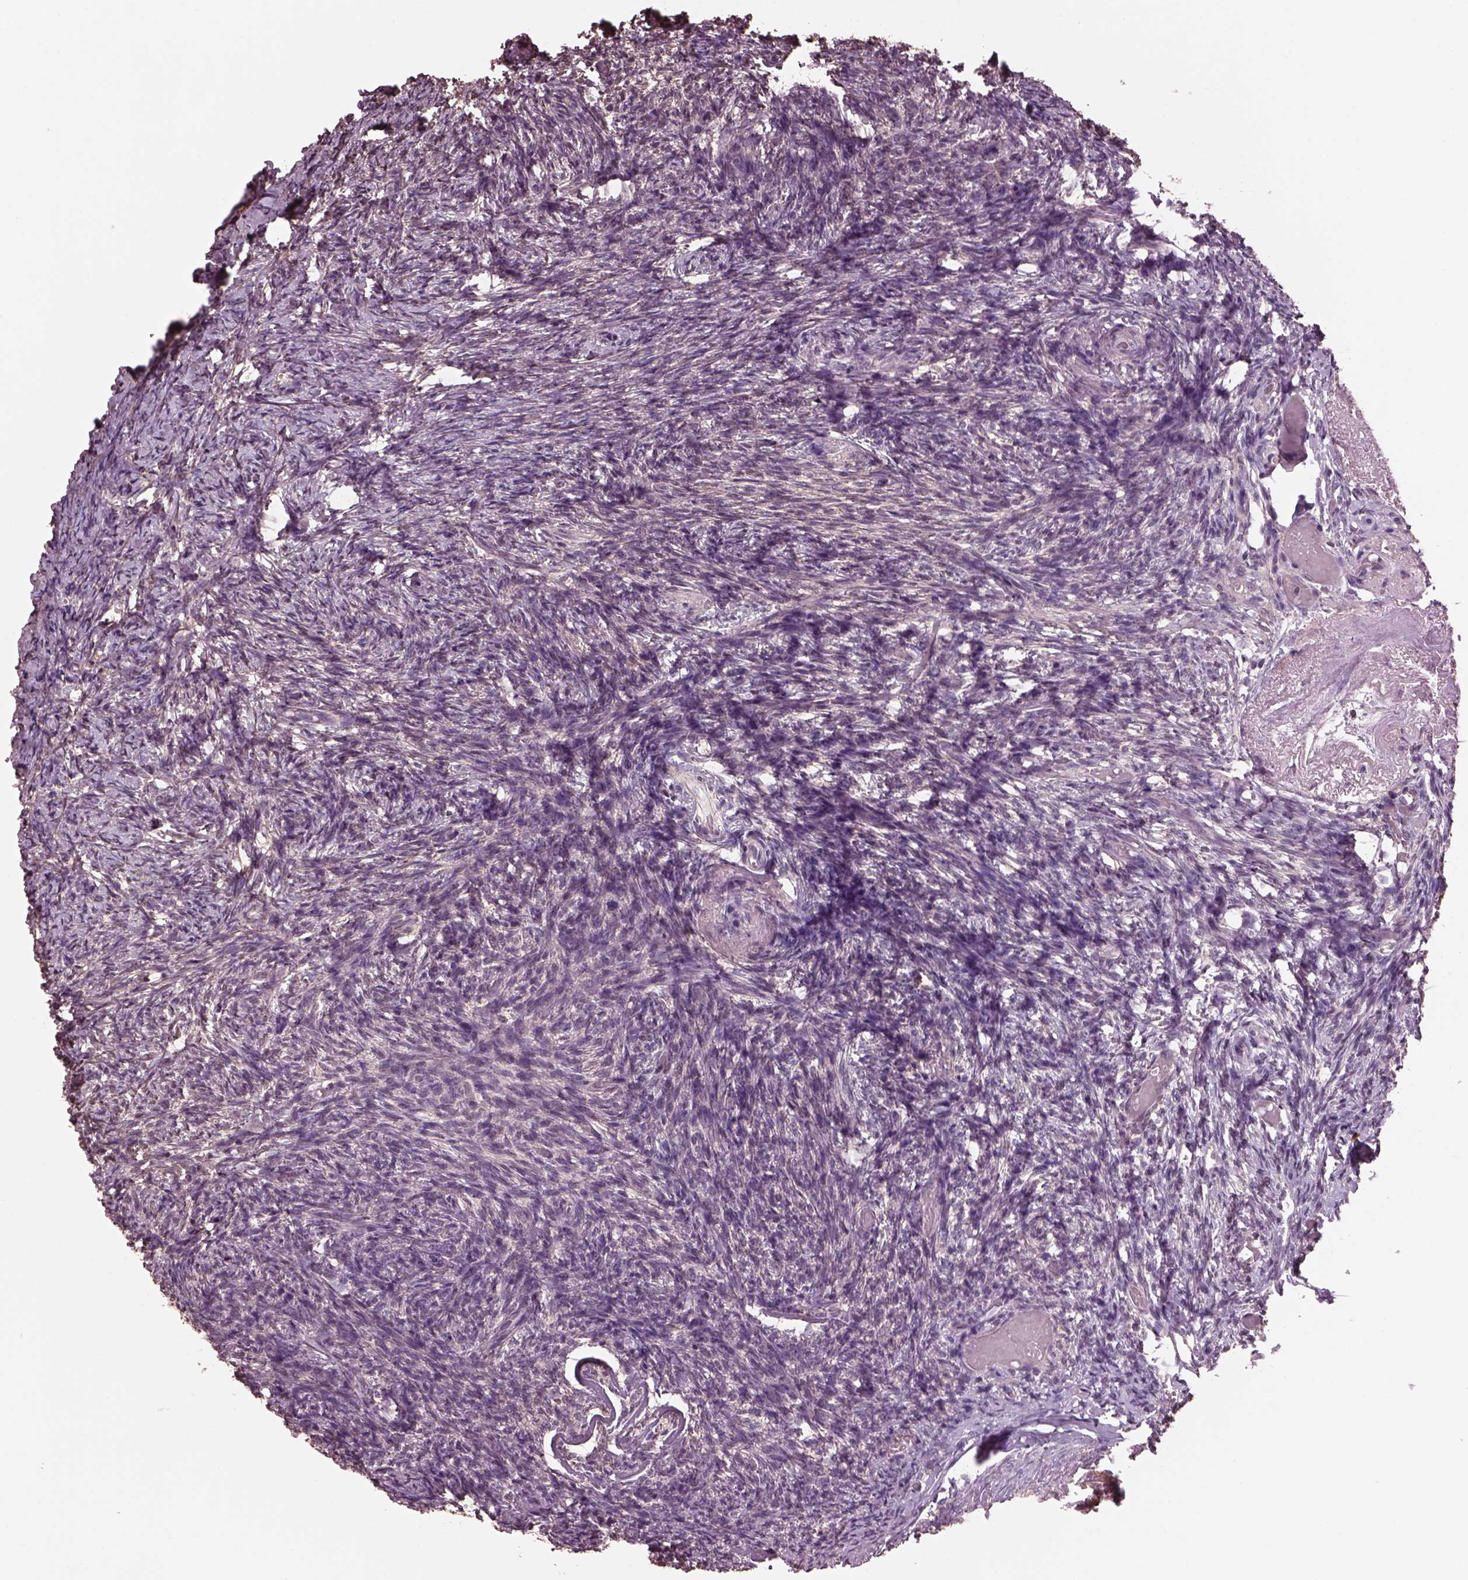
{"staining": {"intensity": "negative", "quantity": "none", "location": "none"}, "tissue": "ovary", "cell_type": "Follicle cells", "image_type": "normal", "snomed": [{"axis": "morphology", "description": "Normal tissue, NOS"}, {"axis": "topography", "description": "Ovary"}], "caption": "The histopathology image shows no significant positivity in follicle cells of ovary.", "gene": "SRI", "patient": {"sex": "female", "age": 72}}